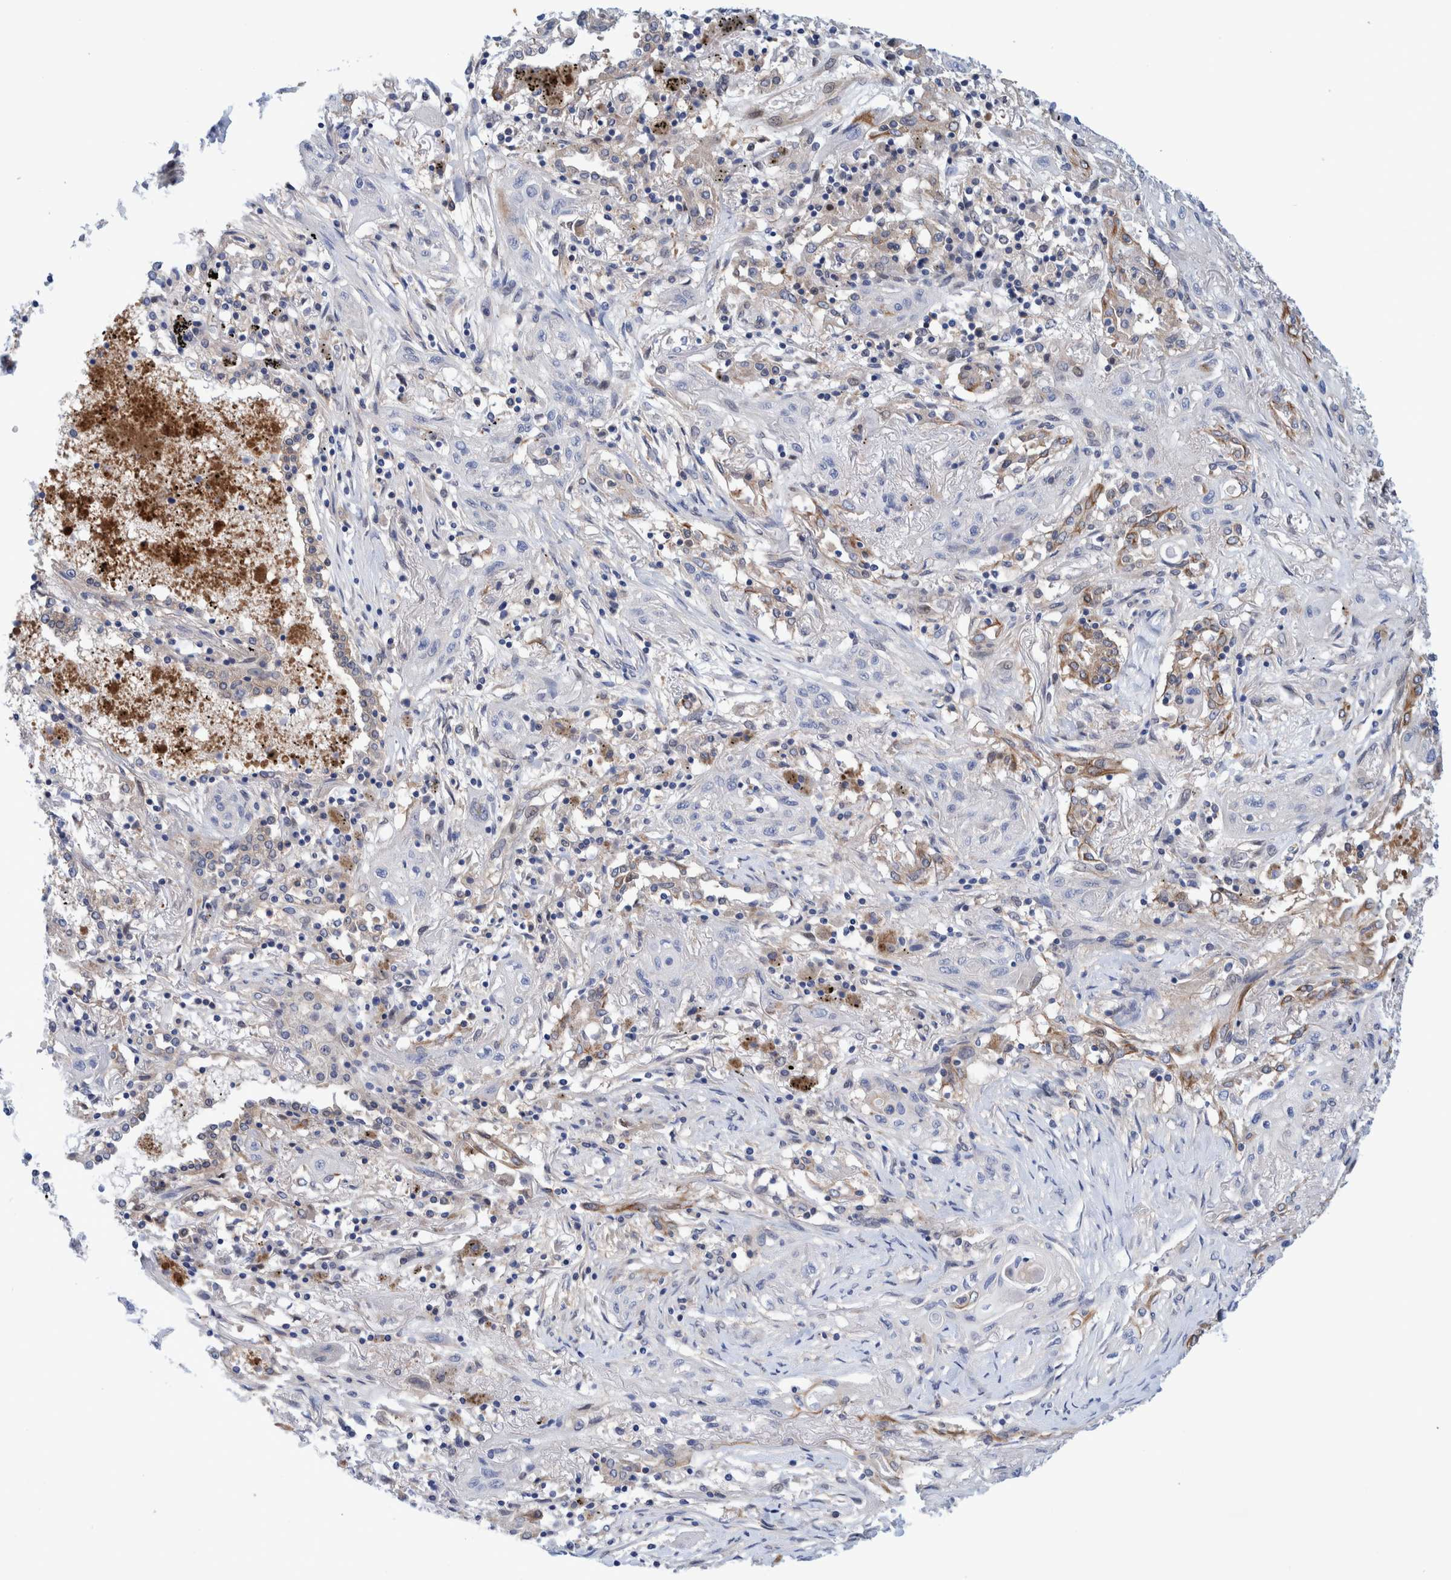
{"staining": {"intensity": "negative", "quantity": "none", "location": "none"}, "tissue": "lung cancer", "cell_type": "Tumor cells", "image_type": "cancer", "snomed": [{"axis": "morphology", "description": "Squamous cell carcinoma, NOS"}, {"axis": "topography", "description": "Lung"}], "caption": "Lung cancer stained for a protein using immunohistochemistry (IHC) demonstrates no positivity tumor cells.", "gene": "PFAS", "patient": {"sex": "female", "age": 47}}